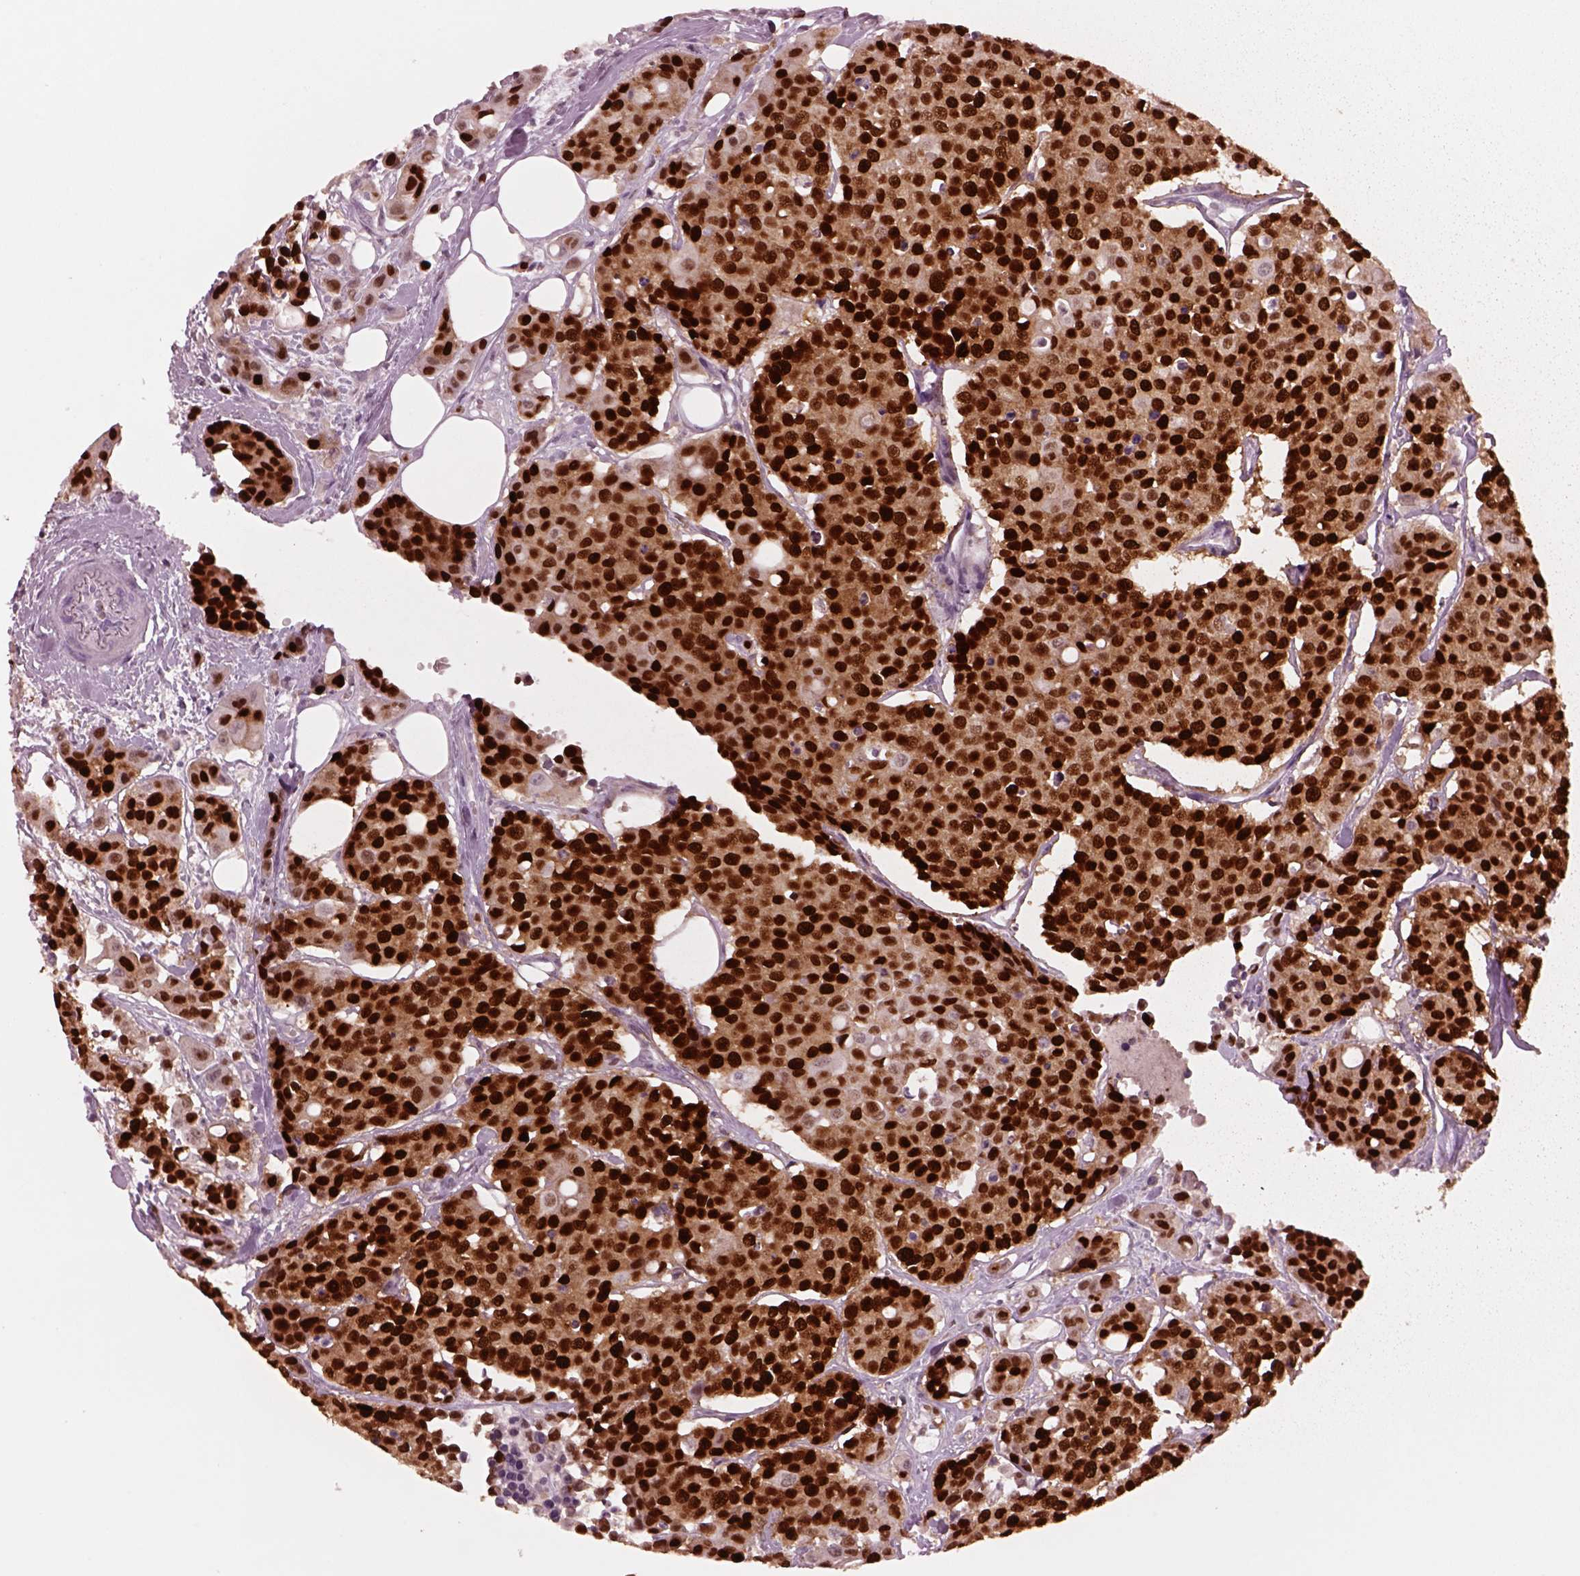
{"staining": {"intensity": "strong", "quantity": ">75%", "location": "cytoplasmic/membranous,nuclear"}, "tissue": "carcinoid", "cell_type": "Tumor cells", "image_type": "cancer", "snomed": [{"axis": "morphology", "description": "Carcinoid, malignant, NOS"}, {"axis": "topography", "description": "Colon"}], "caption": "A photomicrograph showing strong cytoplasmic/membranous and nuclear expression in approximately >75% of tumor cells in malignant carcinoid, as visualized by brown immunohistochemical staining.", "gene": "SOX9", "patient": {"sex": "male", "age": 81}}